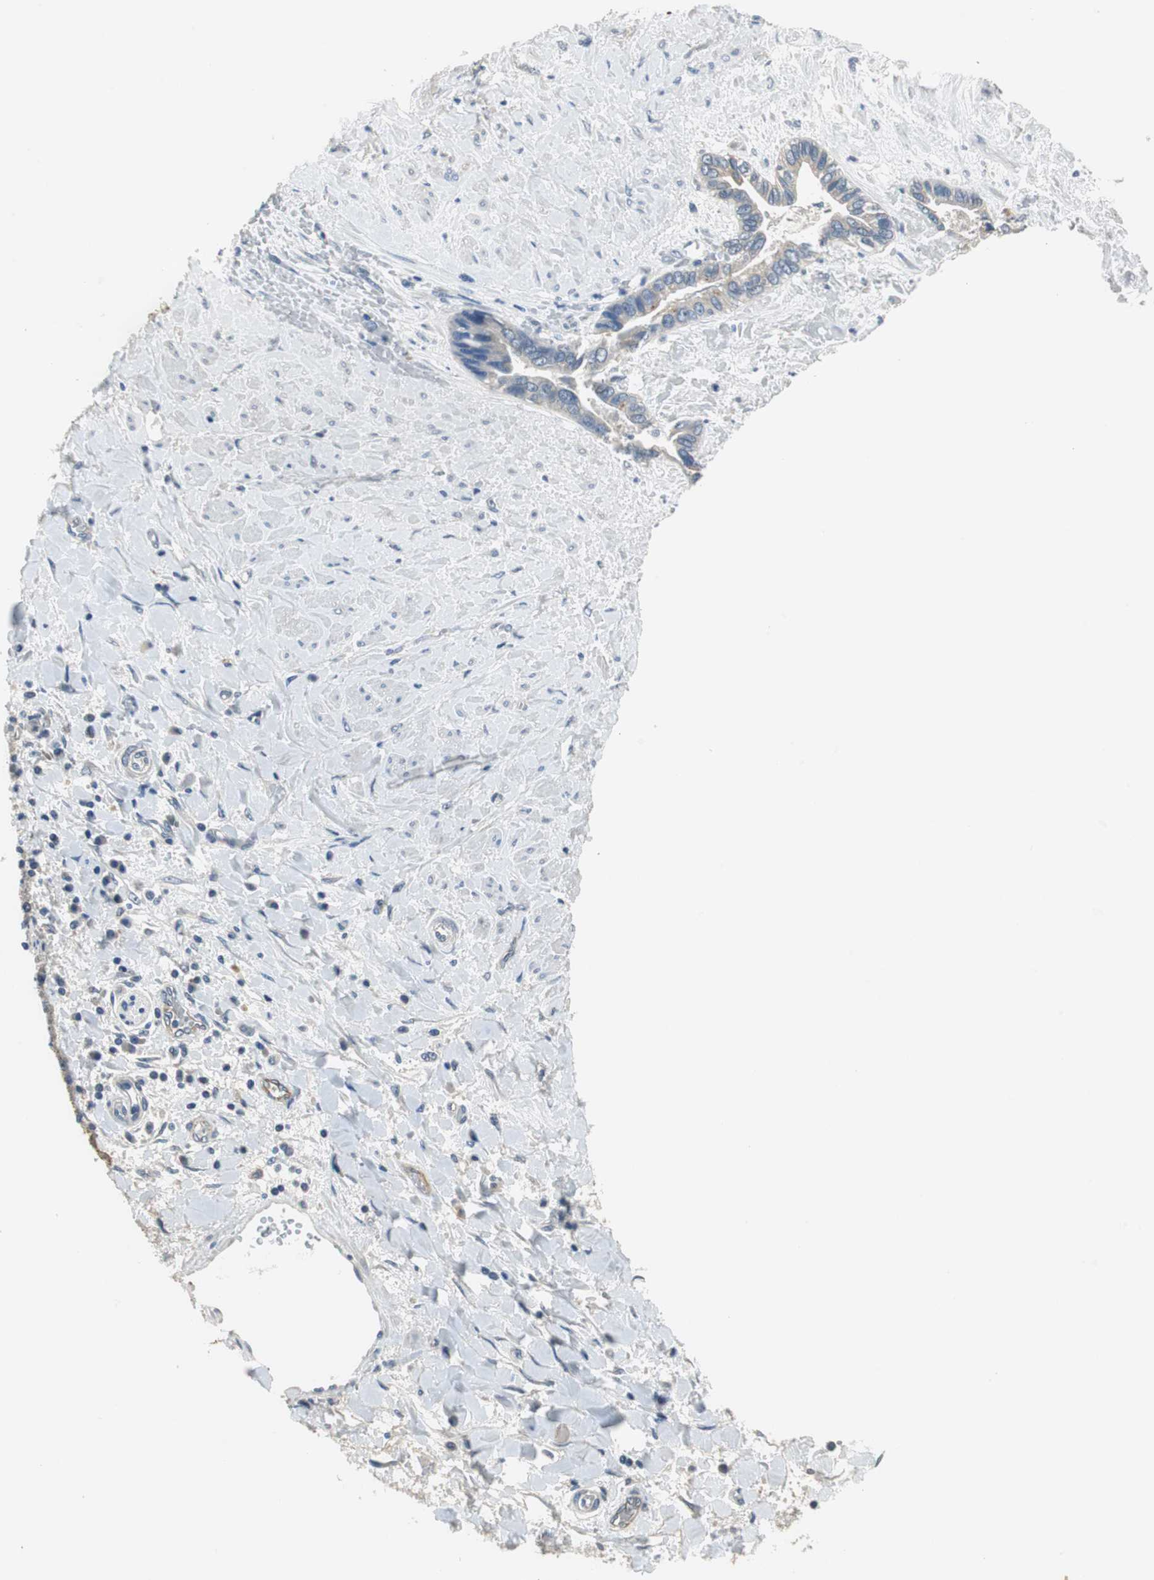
{"staining": {"intensity": "weak", "quantity": "<25%", "location": "cytoplasmic/membranous"}, "tissue": "liver cancer", "cell_type": "Tumor cells", "image_type": "cancer", "snomed": [{"axis": "morphology", "description": "Cholangiocarcinoma"}, {"axis": "topography", "description": "Liver"}], "caption": "High magnification brightfield microscopy of cholangiocarcinoma (liver) stained with DAB (3,3'-diaminobenzidine) (brown) and counterstained with hematoxylin (blue): tumor cells show no significant positivity.", "gene": "MTIF2", "patient": {"sex": "female", "age": 65}}